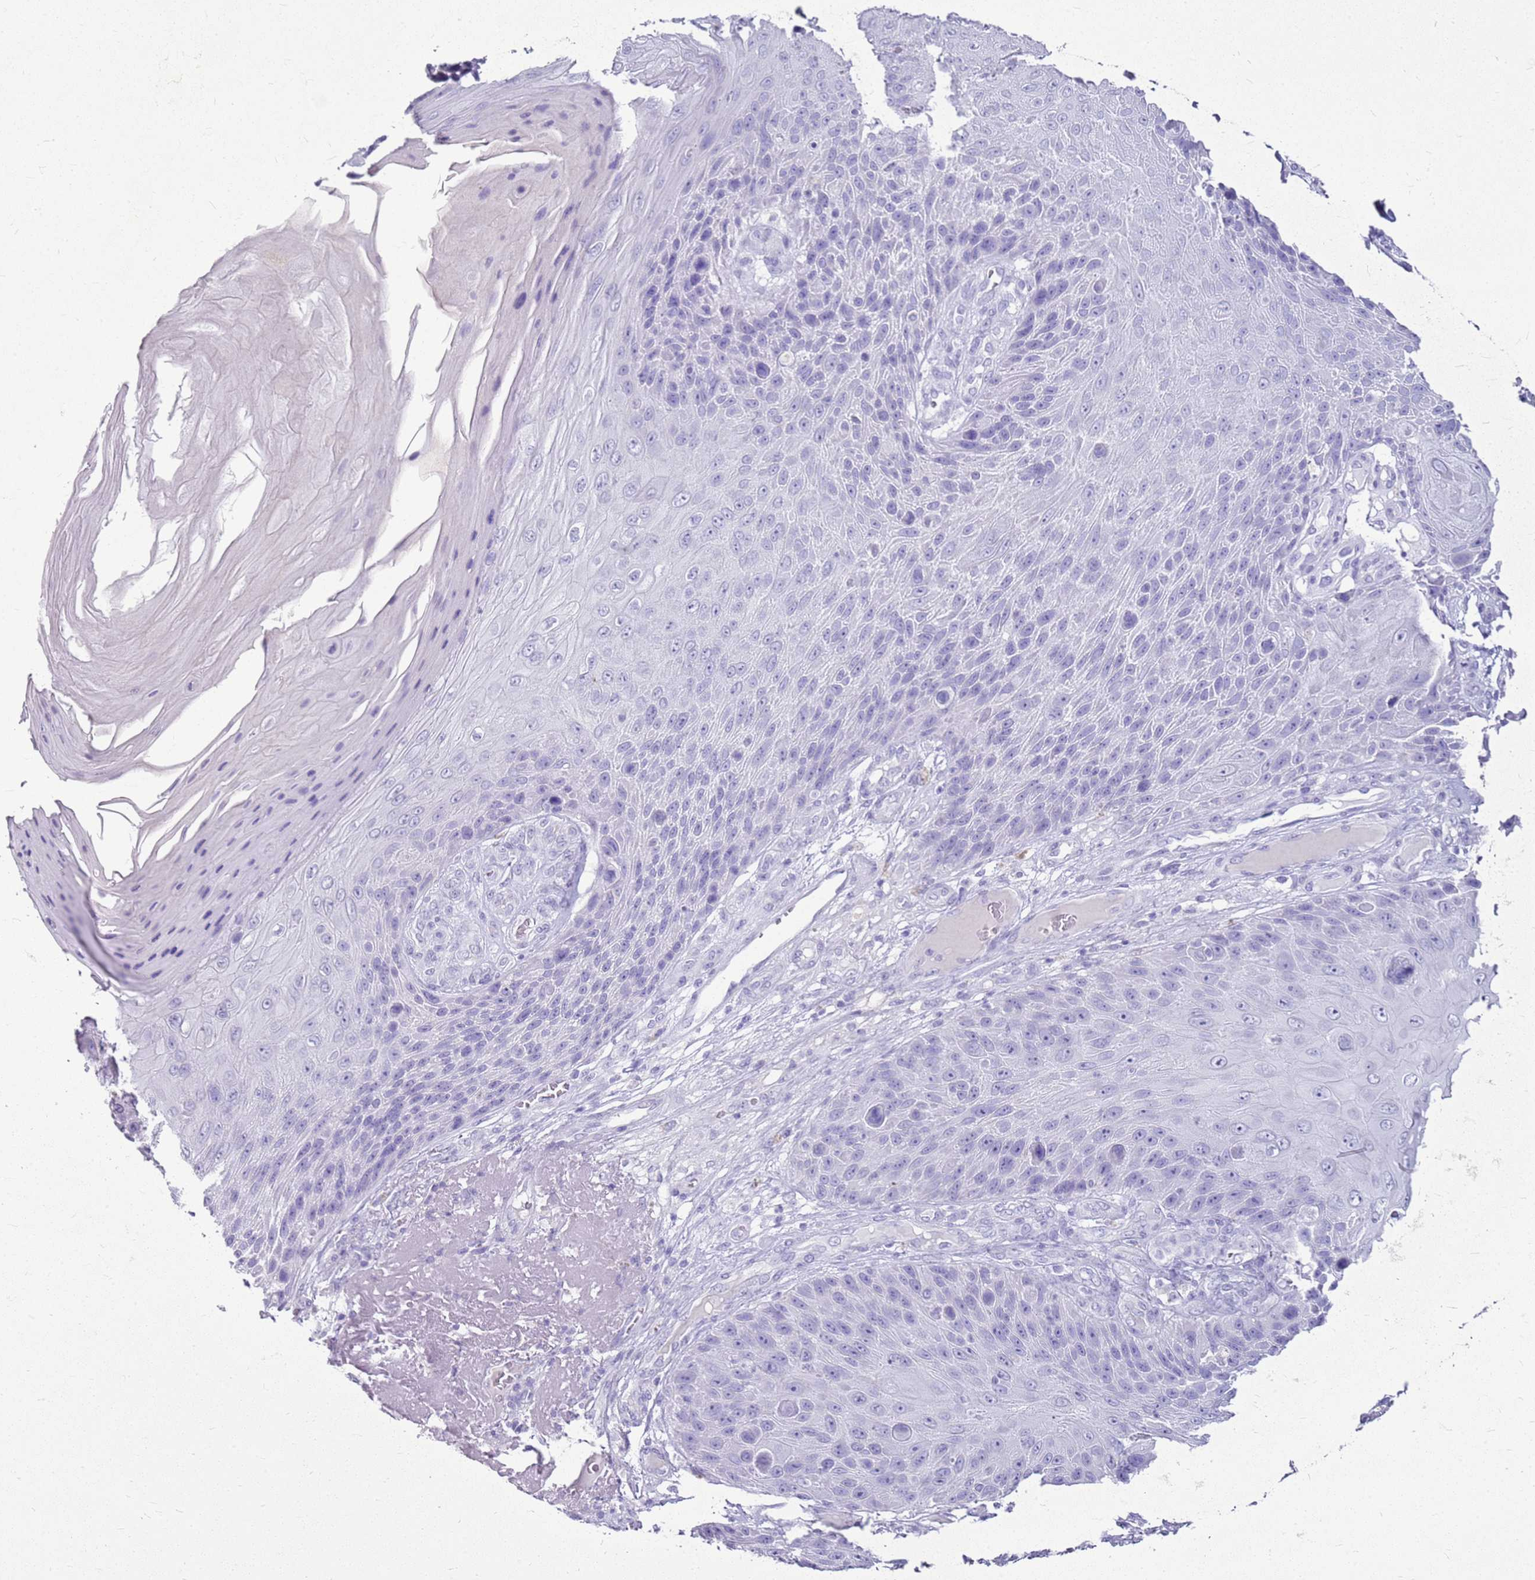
{"staining": {"intensity": "negative", "quantity": "none", "location": "none"}, "tissue": "skin cancer", "cell_type": "Tumor cells", "image_type": "cancer", "snomed": [{"axis": "morphology", "description": "Squamous cell carcinoma, NOS"}, {"axis": "topography", "description": "Skin"}], "caption": "The micrograph demonstrates no staining of tumor cells in skin cancer (squamous cell carcinoma).", "gene": "CA8", "patient": {"sex": "female", "age": 88}}